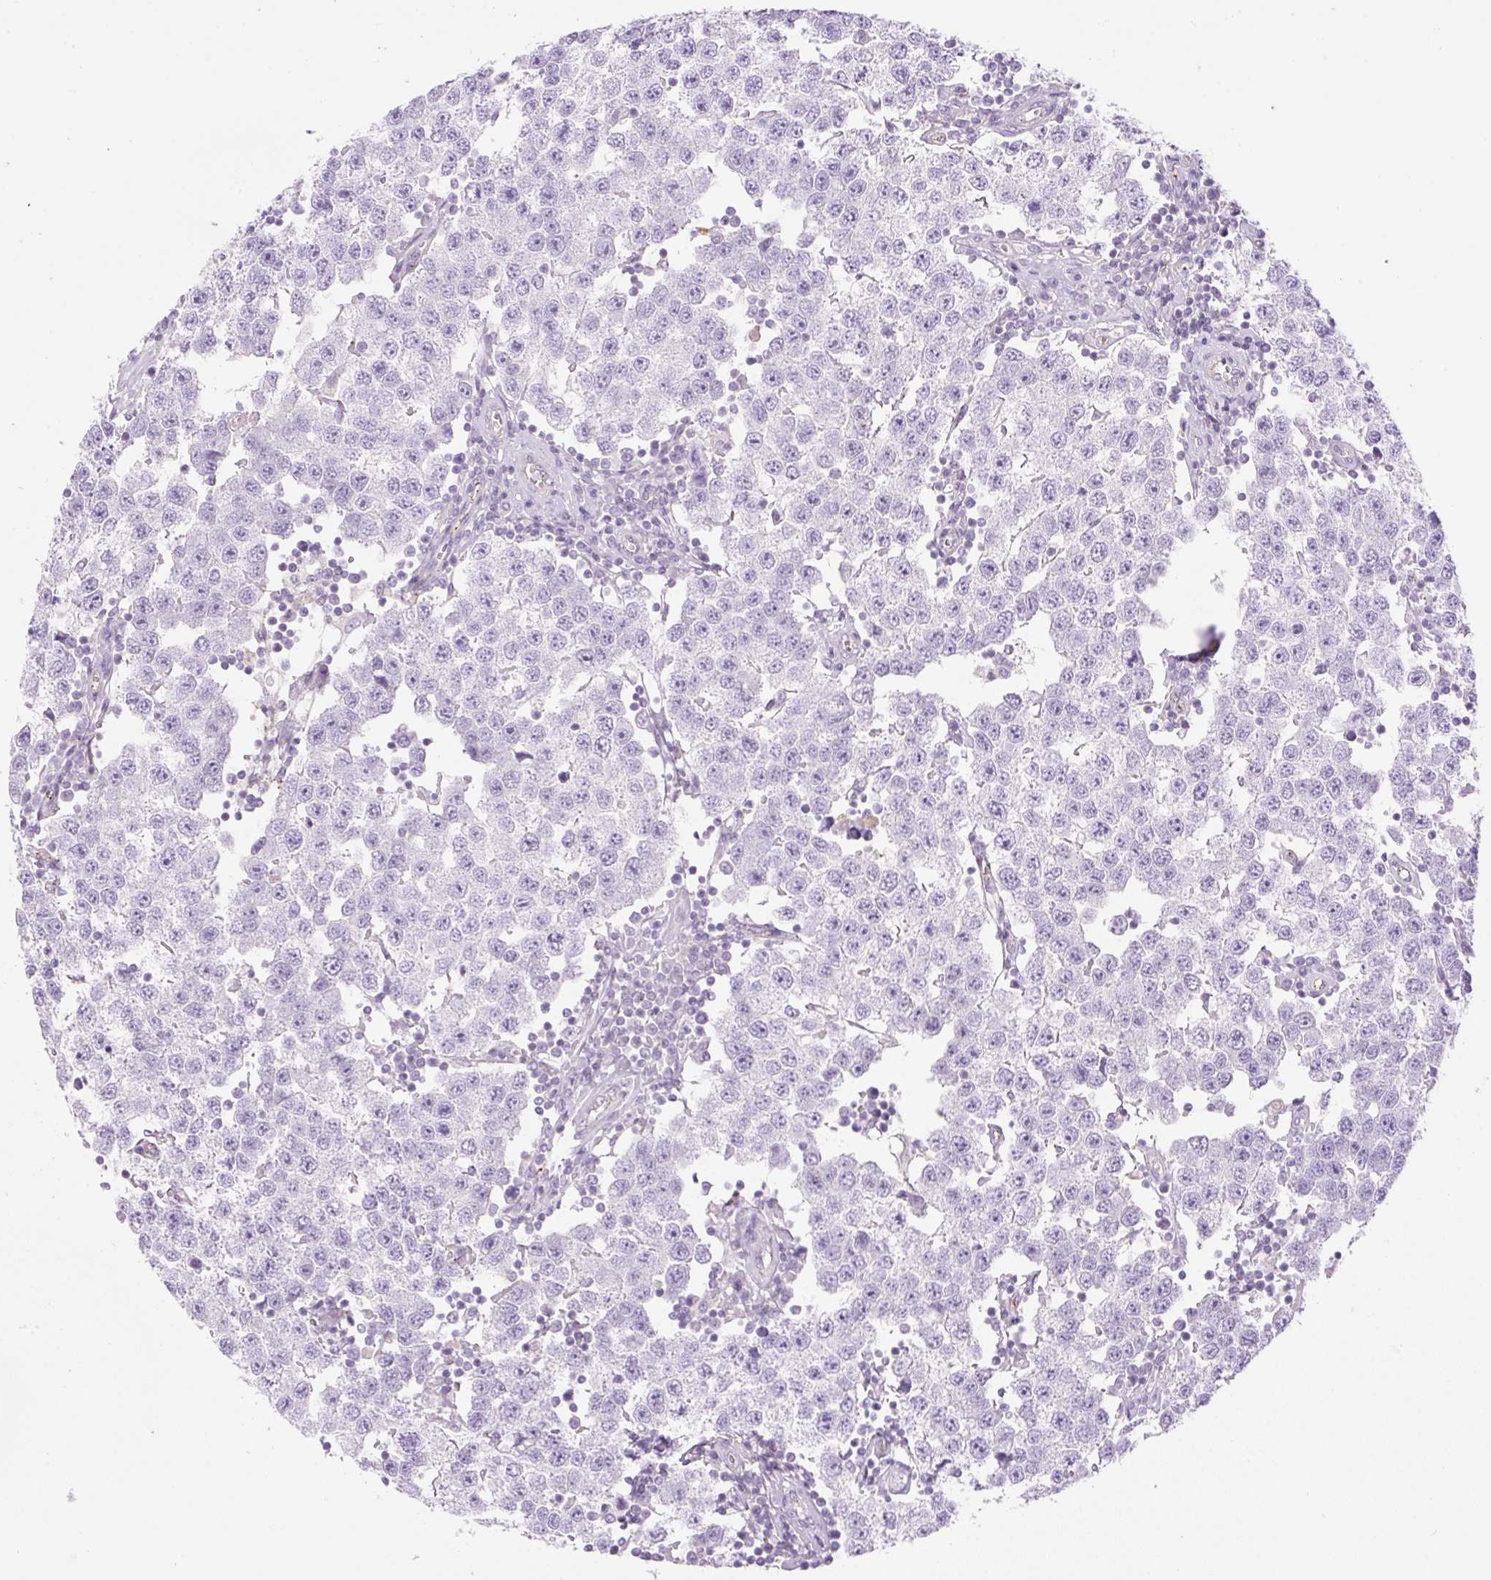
{"staining": {"intensity": "negative", "quantity": "none", "location": "none"}, "tissue": "testis cancer", "cell_type": "Tumor cells", "image_type": "cancer", "snomed": [{"axis": "morphology", "description": "Seminoma, NOS"}, {"axis": "topography", "description": "Testis"}], "caption": "Immunohistochemistry photomicrograph of human testis cancer (seminoma) stained for a protein (brown), which shows no expression in tumor cells. (DAB (3,3'-diaminobenzidine) IHC with hematoxylin counter stain).", "gene": "EHD3", "patient": {"sex": "male", "age": 34}}